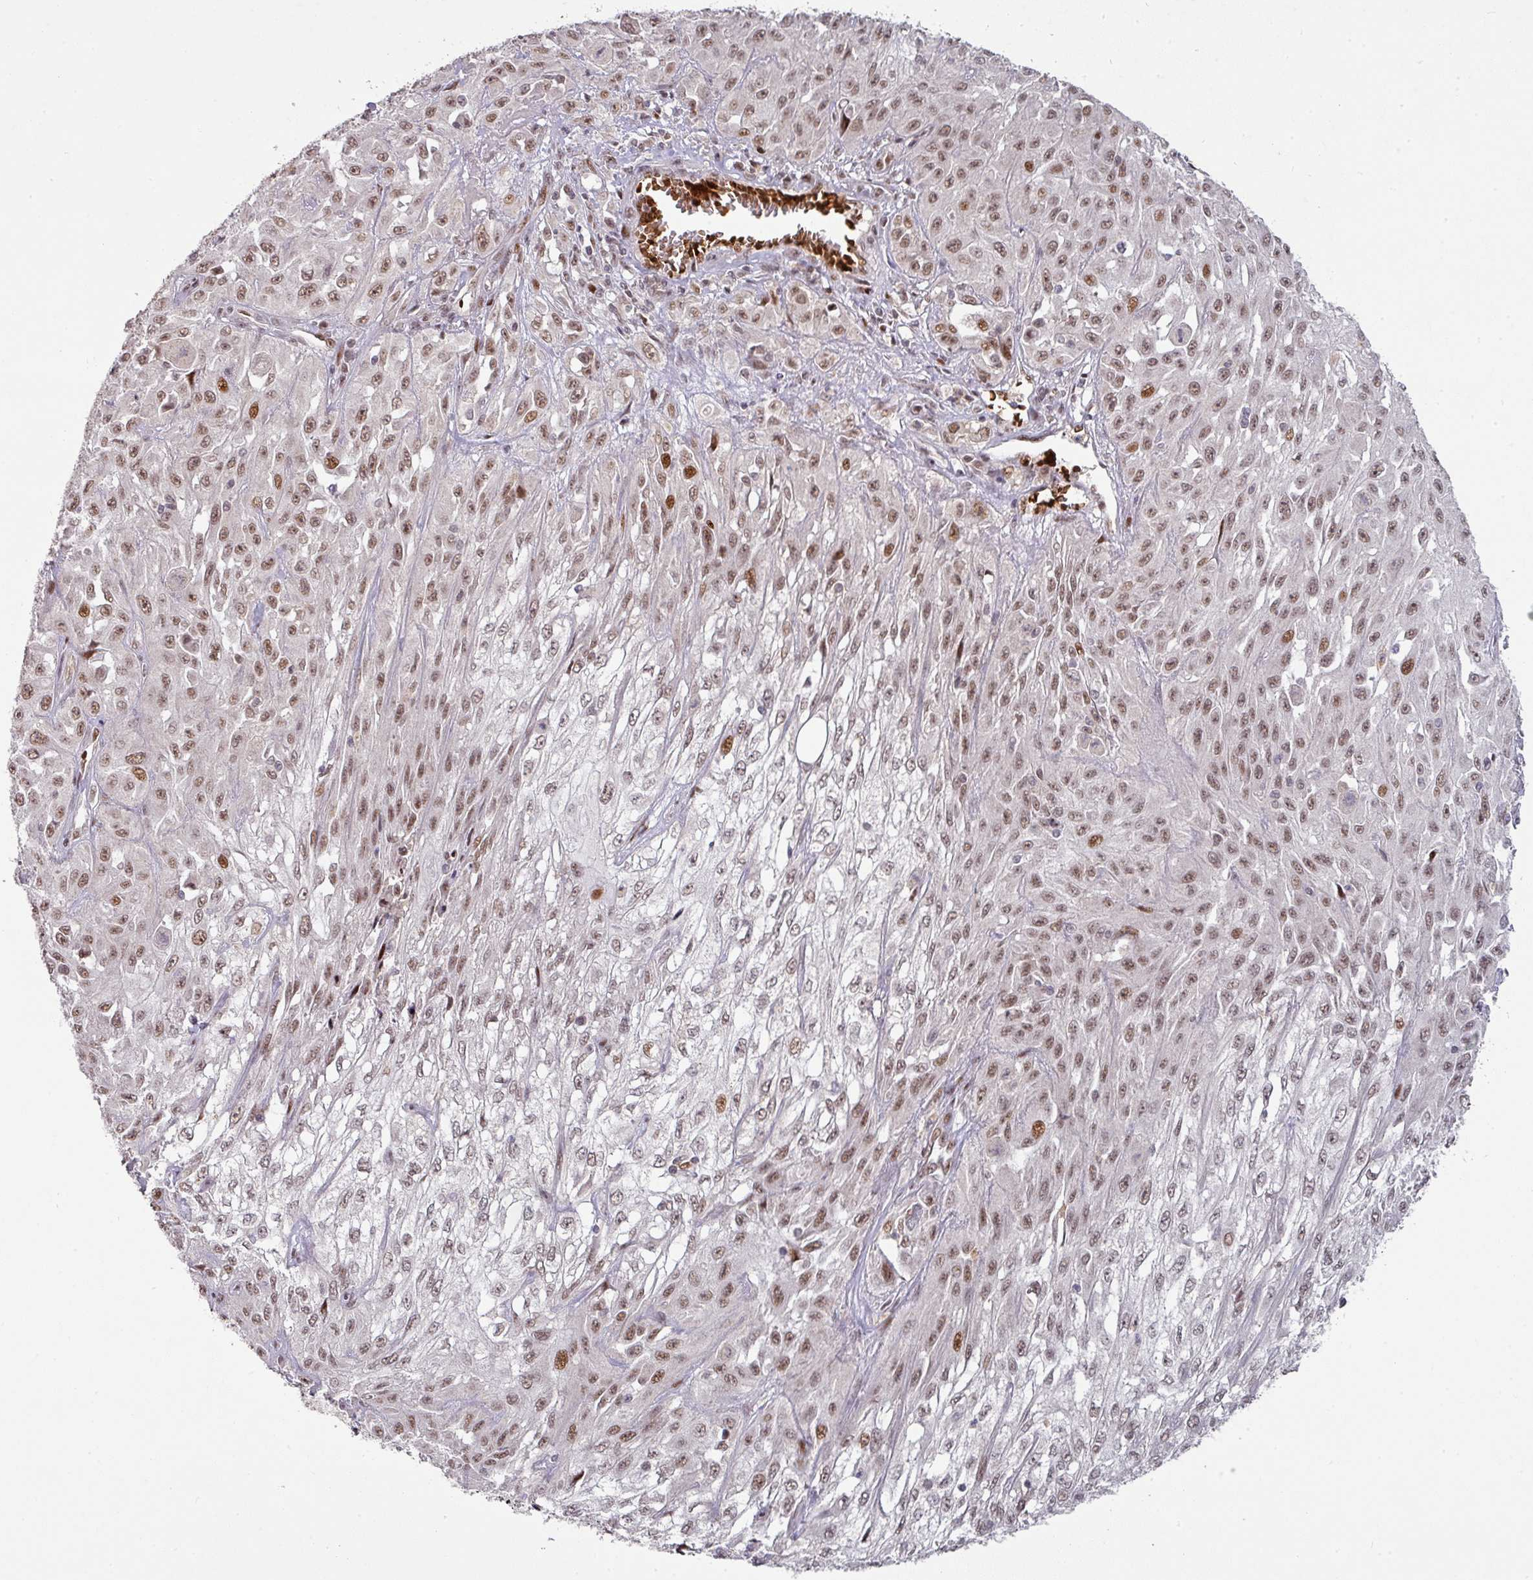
{"staining": {"intensity": "moderate", "quantity": ">75%", "location": "nuclear"}, "tissue": "skin cancer", "cell_type": "Tumor cells", "image_type": "cancer", "snomed": [{"axis": "morphology", "description": "Squamous cell carcinoma, NOS"}, {"axis": "morphology", "description": "Squamous cell carcinoma, metastatic, NOS"}, {"axis": "topography", "description": "Skin"}, {"axis": "topography", "description": "Lymph node"}], "caption": "A high-resolution micrograph shows IHC staining of squamous cell carcinoma (skin), which reveals moderate nuclear positivity in approximately >75% of tumor cells.", "gene": "NEIL1", "patient": {"sex": "male", "age": 75}}